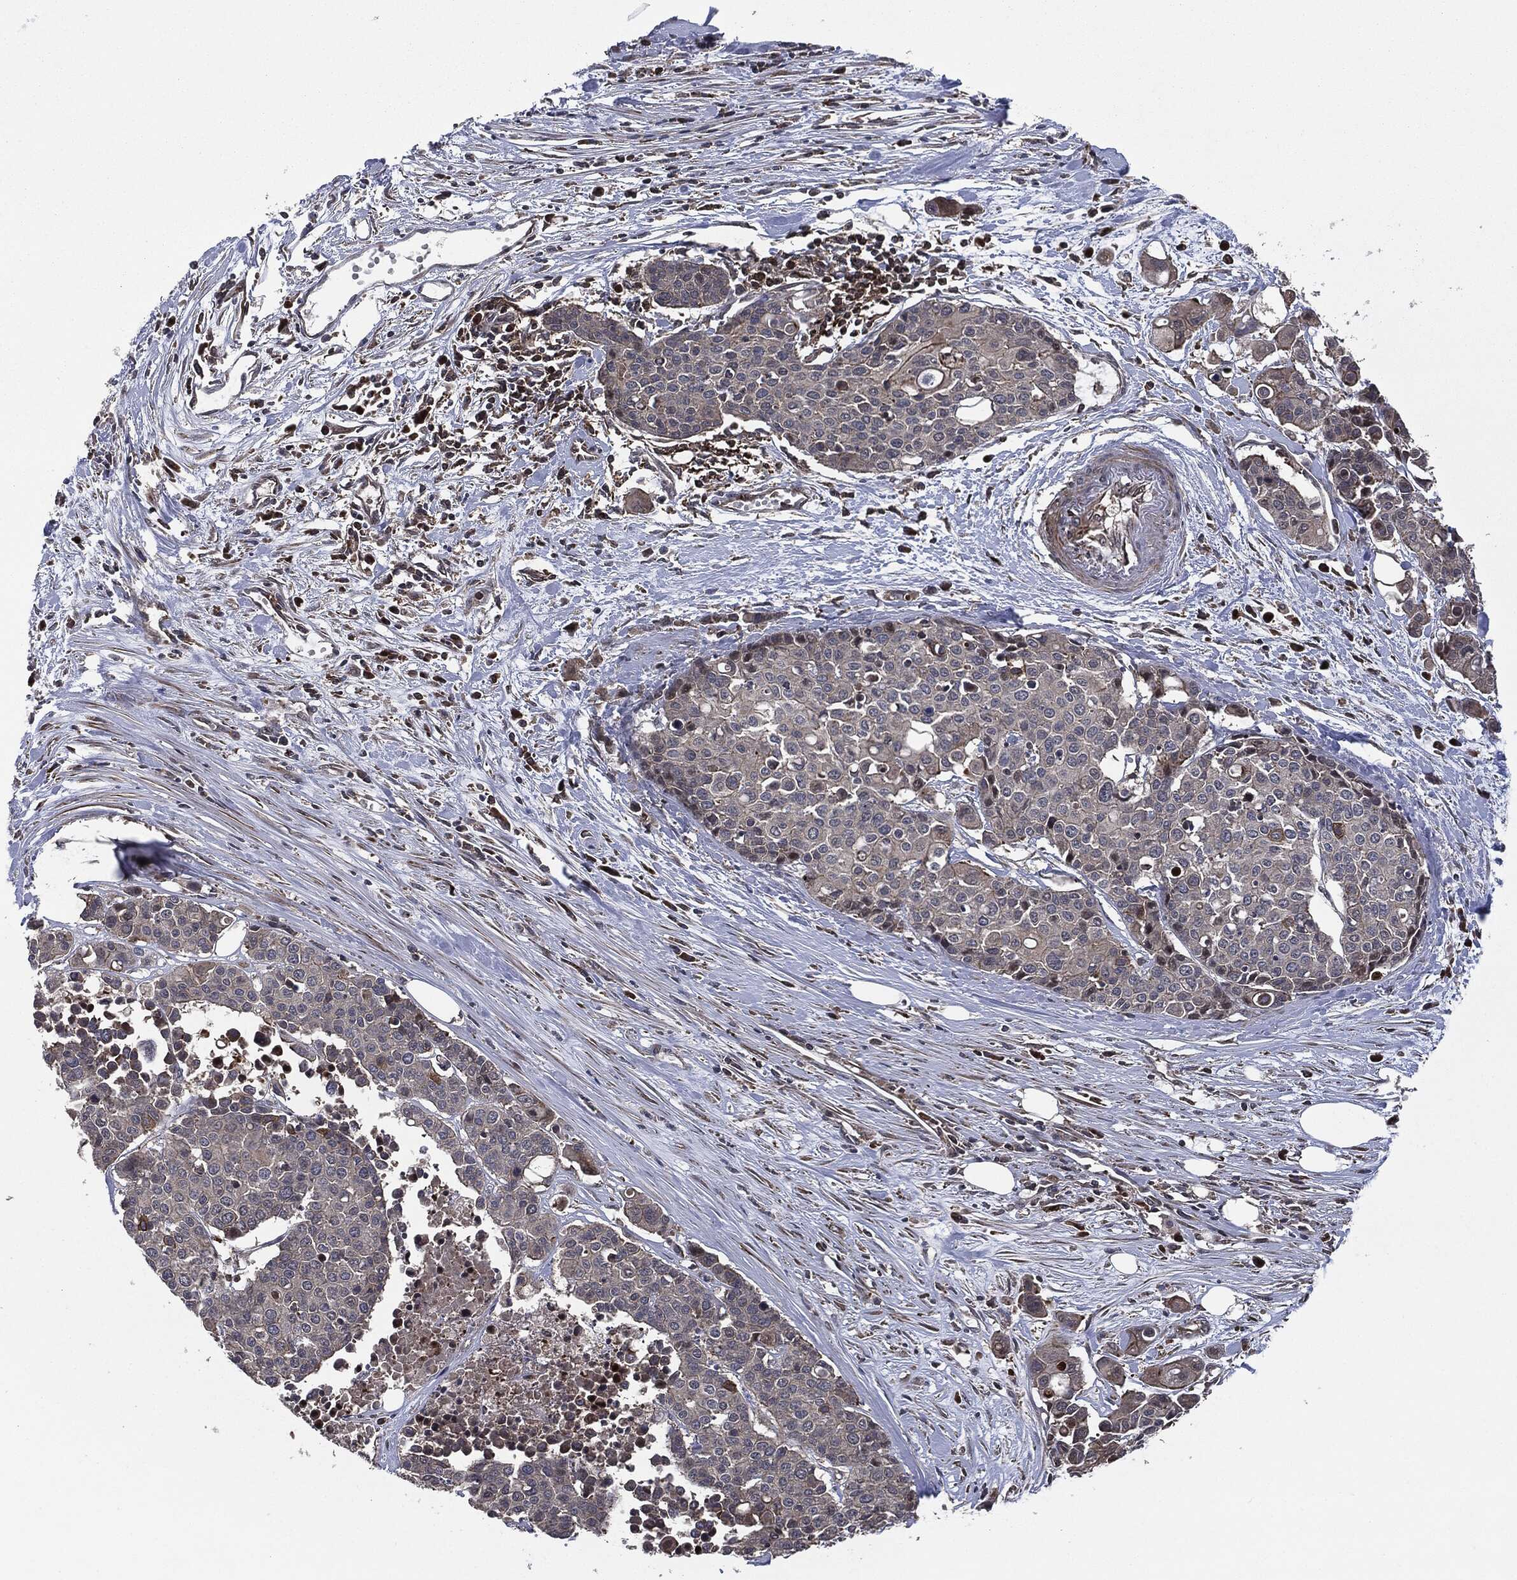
{"staining": {"intensity": "negative", "quantity": "none", "location": "none"}, "tissue": "carcinoid", "cell_type": "Tumor cells", "image_type": "cancer", "snomed": [{"axis": "morphology", "description": "Carcinoid, malignant, NOS"}, {"axis": "topography", "description": "Colon"}], "caption": "Tumor cells show no significant protein staining in carcinoid.", "gene": "UBR1", "patient": {"sex": "male", "age": 81}}